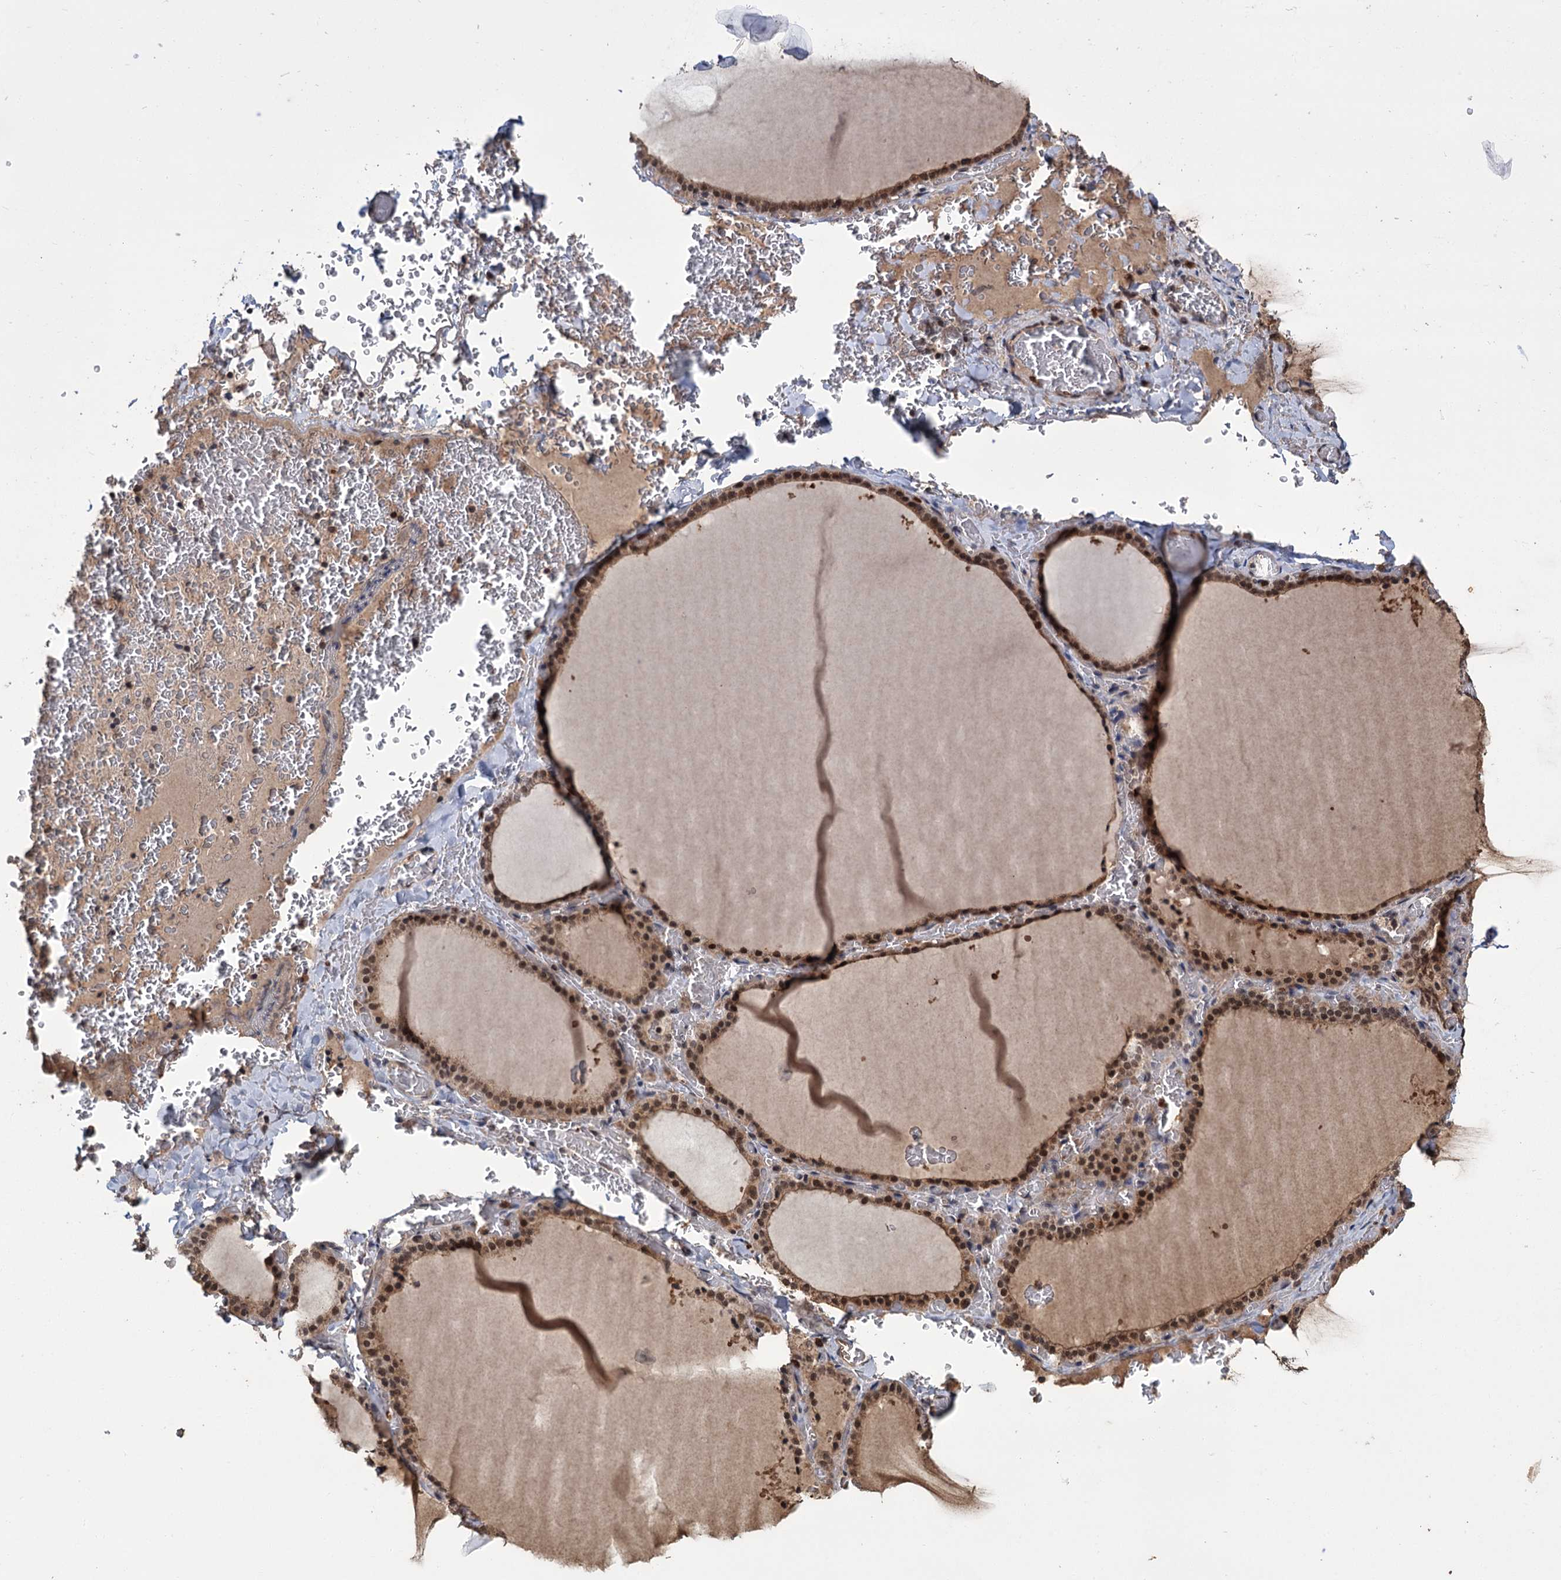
{"staining": {"intensity": "moderate", "quantity": ">75%", "location": "cytoplasmic/membranous,nuclear"}, "tissue": "thyroid gland", "cell_type": "Glandular cells", "image_type": "normal", "snomed": [{"axis": "morphology", "description": "Normal tissue, NOS"}, {"axis": "topography", "description": "Thyroid gland"}], "caption": "Brown immunohistochemical staining in benign thyroid gland exhibits moderate cytoplasmic/membranous,nuclear expression in about >75% of glandular cells.", "gene": "KANSL2", "patient": {"sex": "female", "age": 39}}